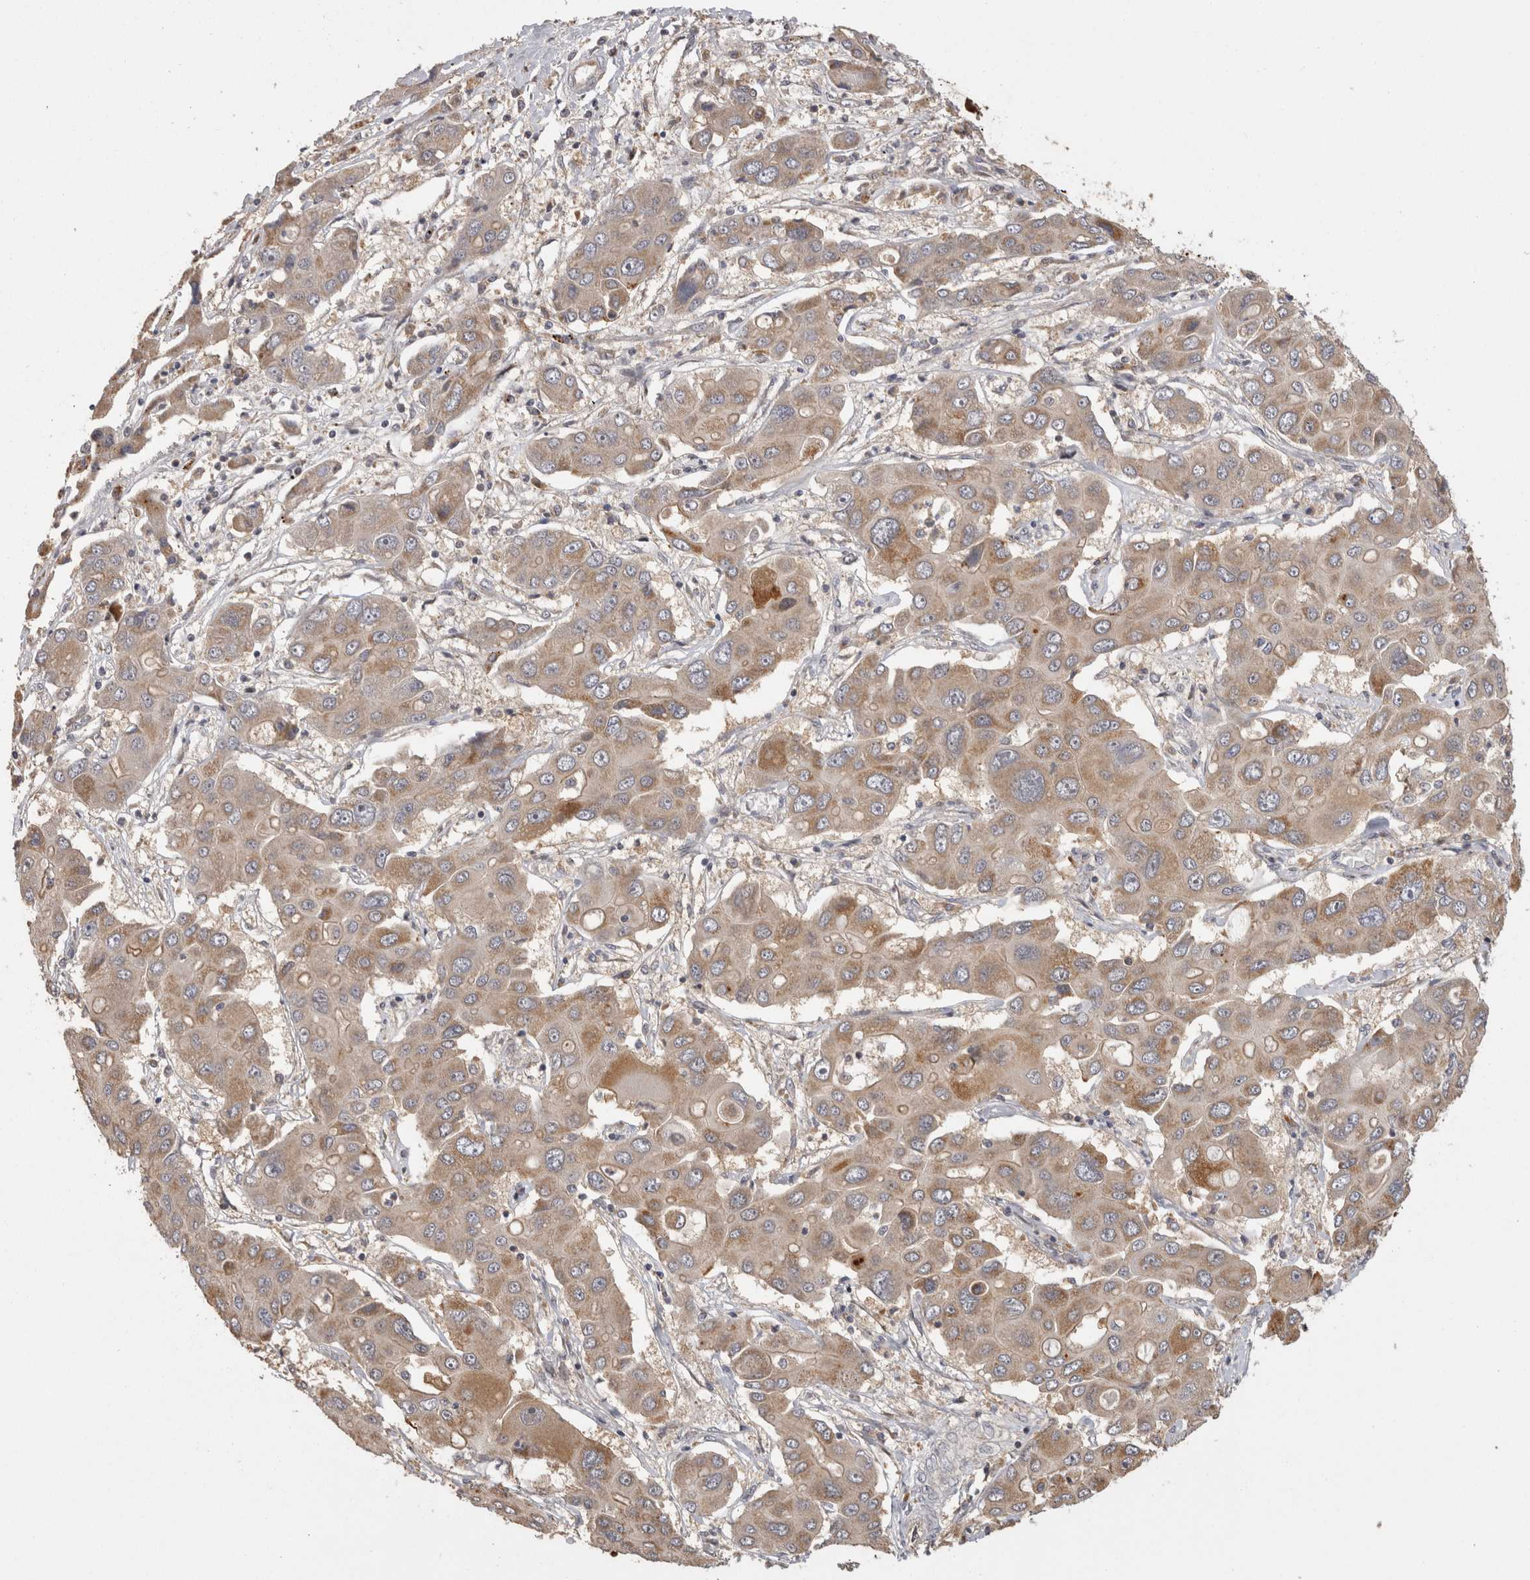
{"staining": {"intensity": "moderate", "quantity": "25%-75%", "location": "cytoplasmic/membranous"}, "tissue": "liver cancer", "cell_type": "Tumor cells", "image_type": "cancer", "snomed": [{"axis": "morphology", "description": "Cholangiocarcinoma"}, {"axis": "topography", "description": "Liver"}], "caption": "Immunohistochemistry (IHC) histopathology image of neoplastic tissue: liver cholangiocarcinoma stained using immunohistochemistry (IHC) reveals medium levels of moderate protein expression localized specifically in the cytoplasmic/membranous of tumor cells, appearing as a cytoplasmic/membranous brown color.", "gene": "ACAT2", "patient": {"sex": "male", "age": 67}}